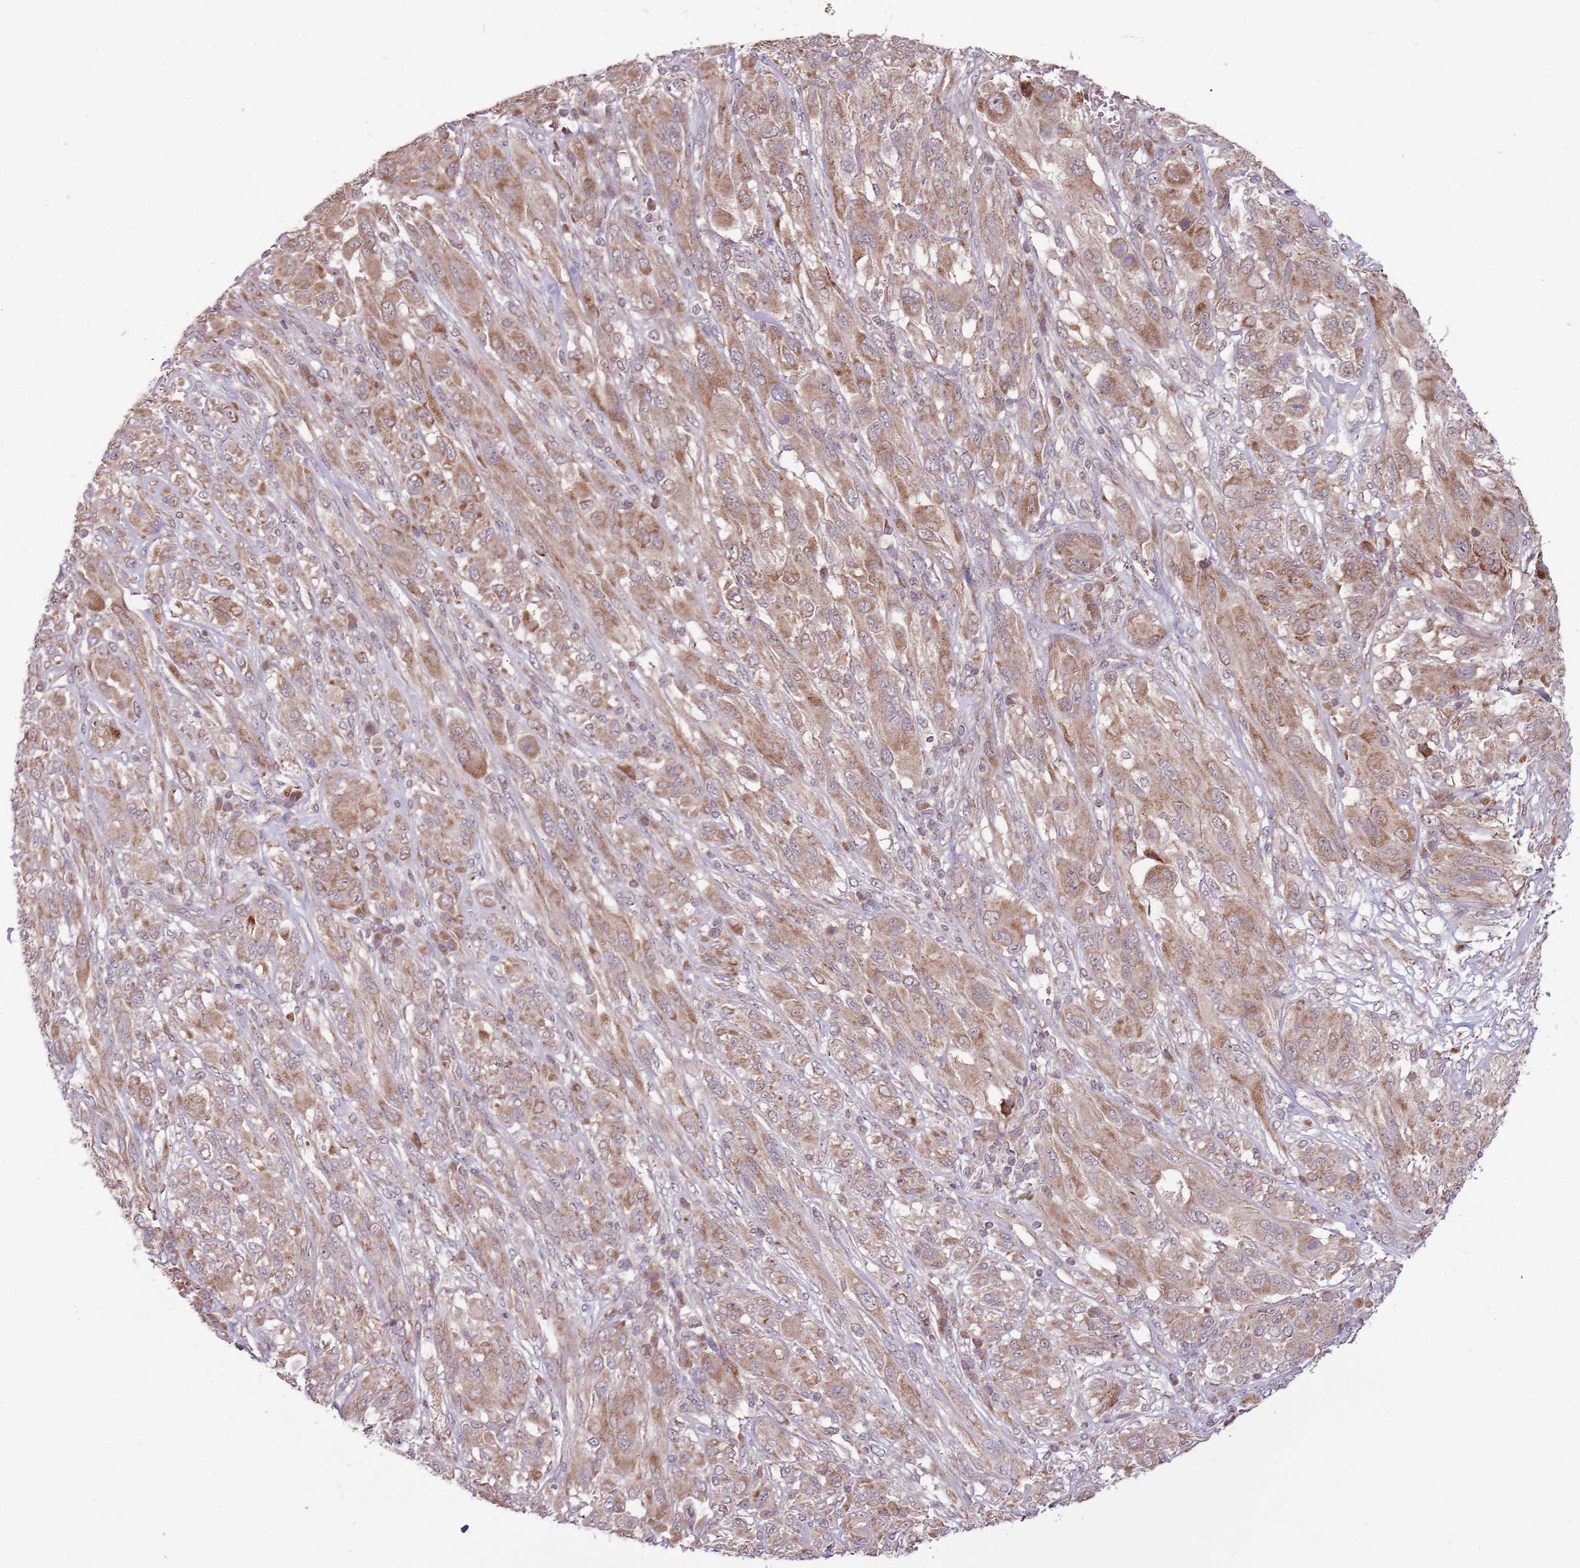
{"staining": {"intensity": "moderate", "quantity": "25%-75%", "location": "cytoplasmic/membranous"}, "tissue": "melanoma", "cell_type": "Tumor cells", "image_type": "cancer", "snomed": [{"axis": "morphology", "description": "Malignant melanoma, NOS"}, {"axis": "topography", "description": "Skin"}], "caption": "Immunohistochemistry (DAB) staining of melanoma shows moderate cytoplasmic/membranous protein staining in about 25%-75% of tumor cells.", "gene": "RNF181", "patient": {"sex": "female", "age": 91}}